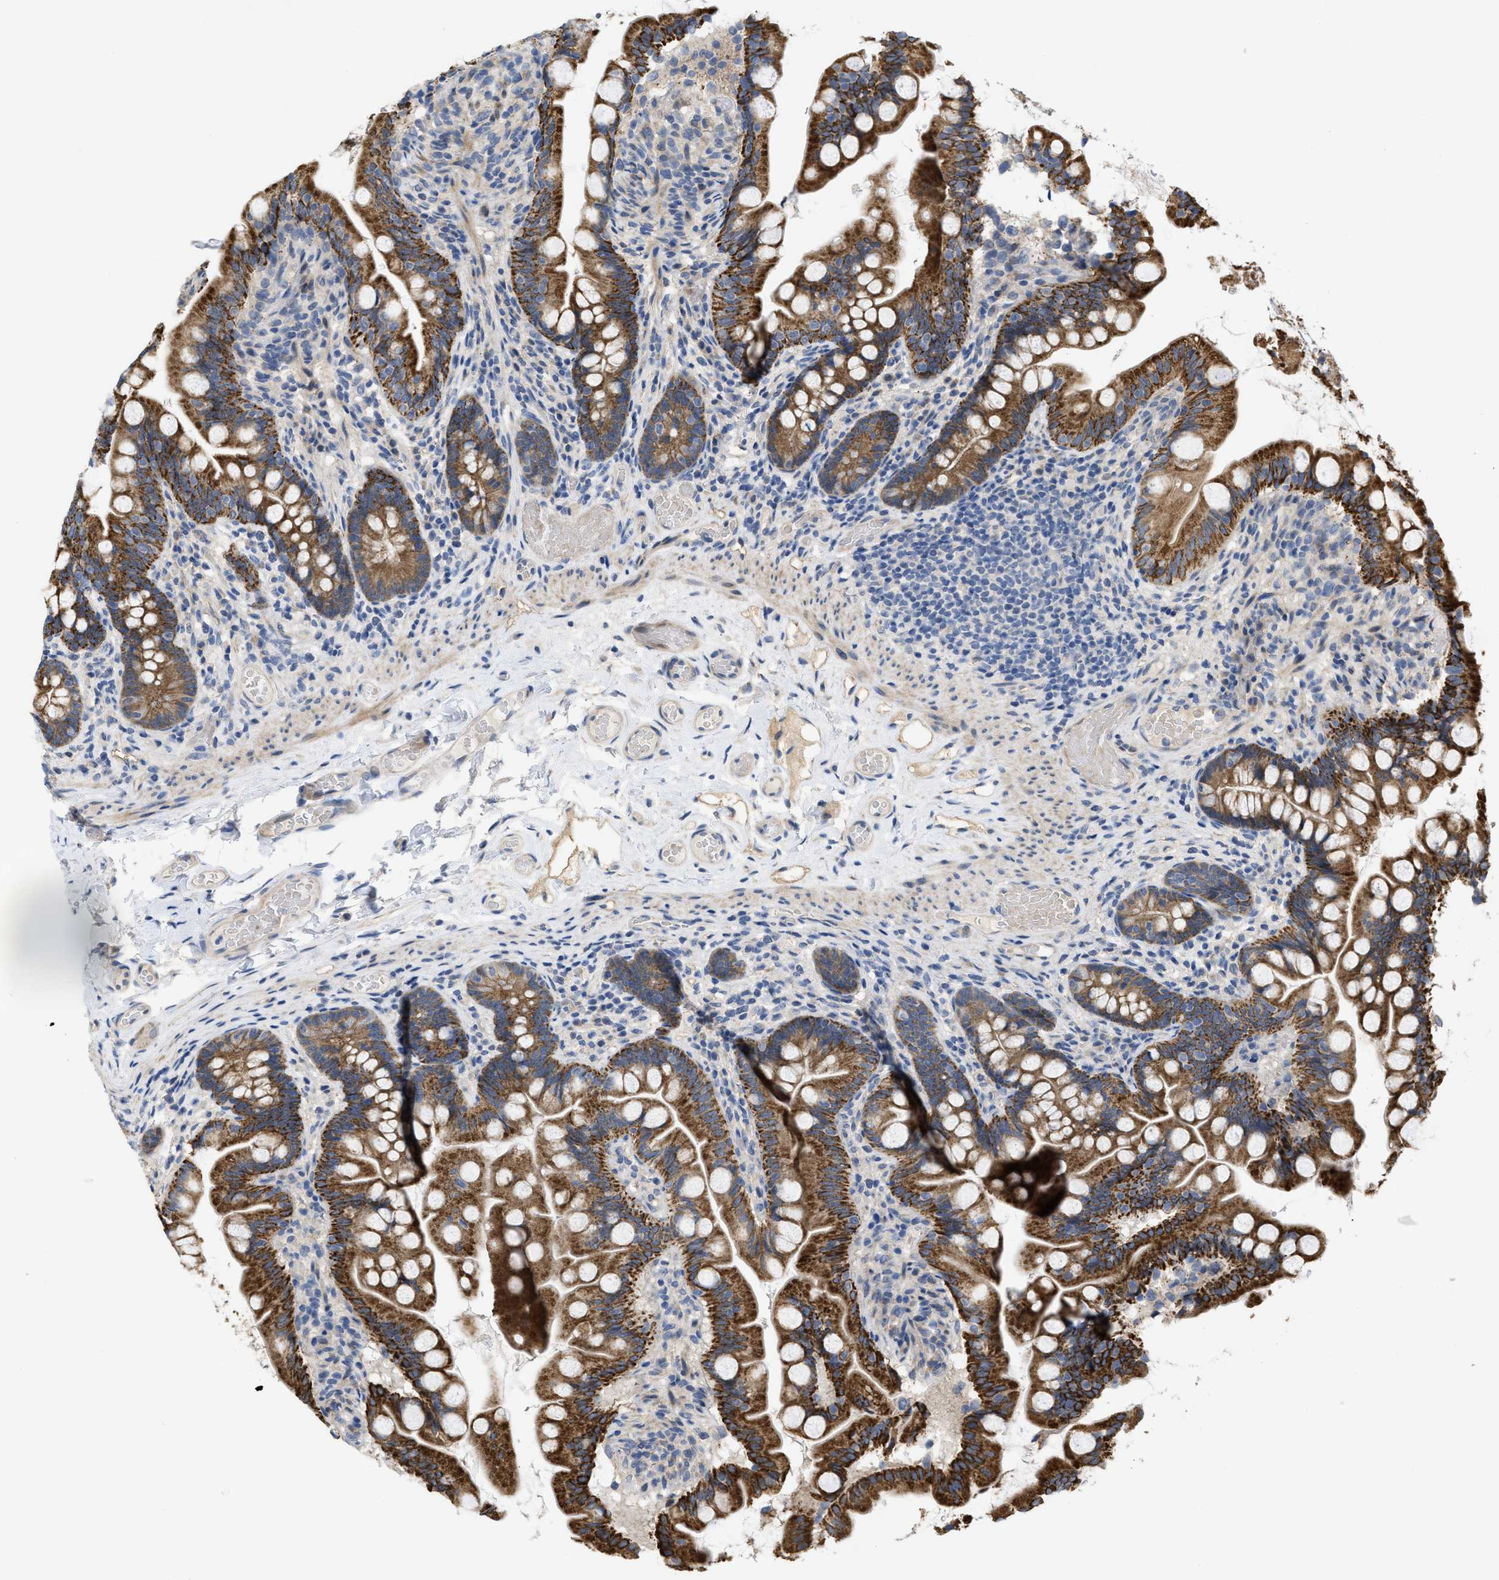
{"staining": {"intensity": "strong", "quantity": ">75%", "location": "cytoplasmic/membranous"}, "tissue": "small intestine", "cell_type": "Glandular cells", "image_type": "normal", "snomed": [{"axis": "morphology", "description": "Normal tissue, NOS"}, {"axis": "topography", "description": "Small intestine"}], "caption": "DAB immunohistochemical staining of unremarkable small intestine shows strong cytoplasmic/membranous protein positivity in approximately >75% of glandular cells. (brown staining indicates protein expression, while blue staining denotes nuclei).", "gene": "CDPF1", "patient": {"sex": "female", "age": 56}}